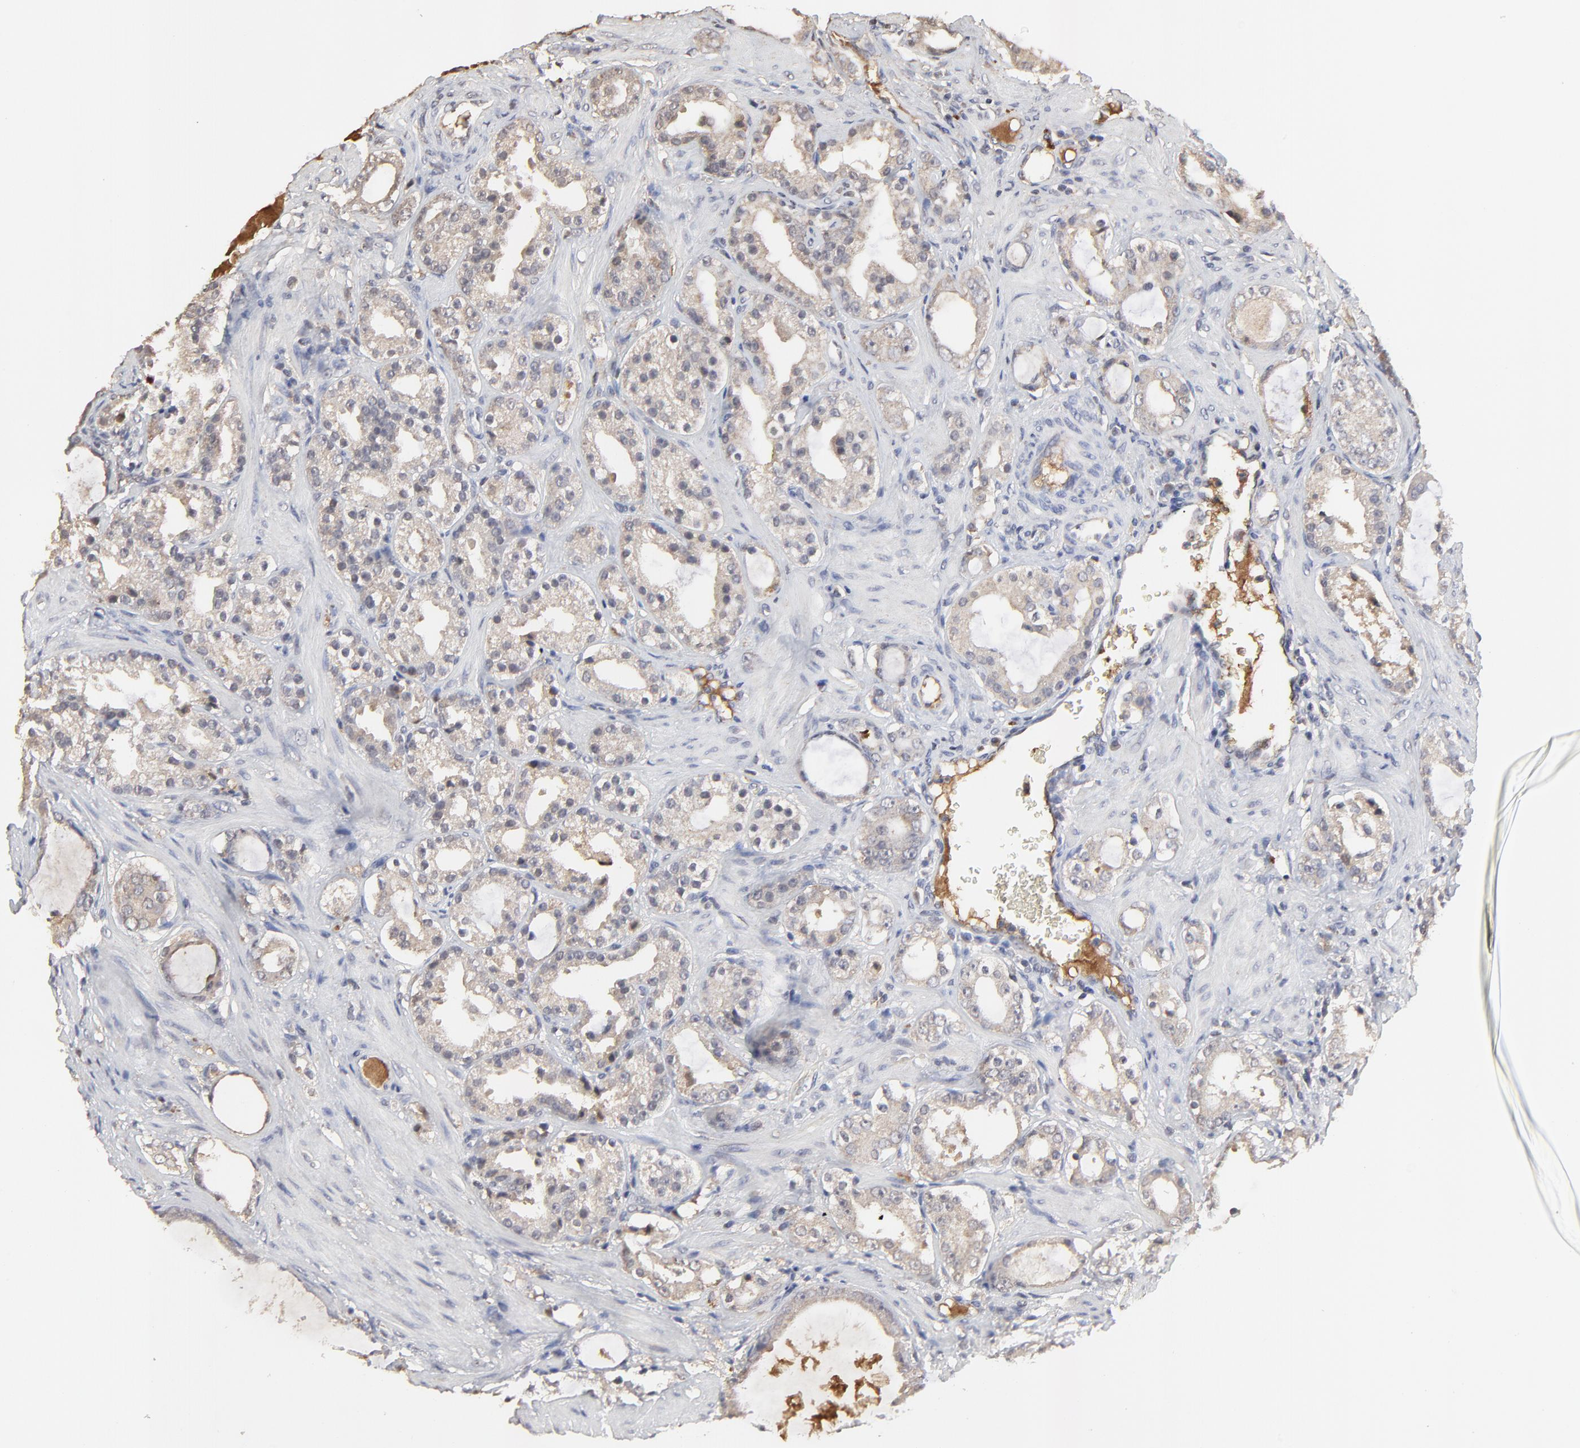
{"staining": {"intensity": "weak", "quantity": ">75%", "location": "cytoplasmic/membranous"}, "tissue": "prostate cancer", "cell_type": "Tumor cells", "image_type": "cancer", "snomed": [{"axis": "morphology", "description": "Adenocarcinoma, Medium grade"}, {"axis": "topography", "description": "Prostate"}], "caption": "DAB immunohistochemical staining of prostate cancer (medium-grade adenocarcinoma) shows weak cytoplasmic/membranous protein positivity in approximately >75% of tumor cells.", "gene": "VPREB3", "patient": {"sex": "male", "age": 73}}